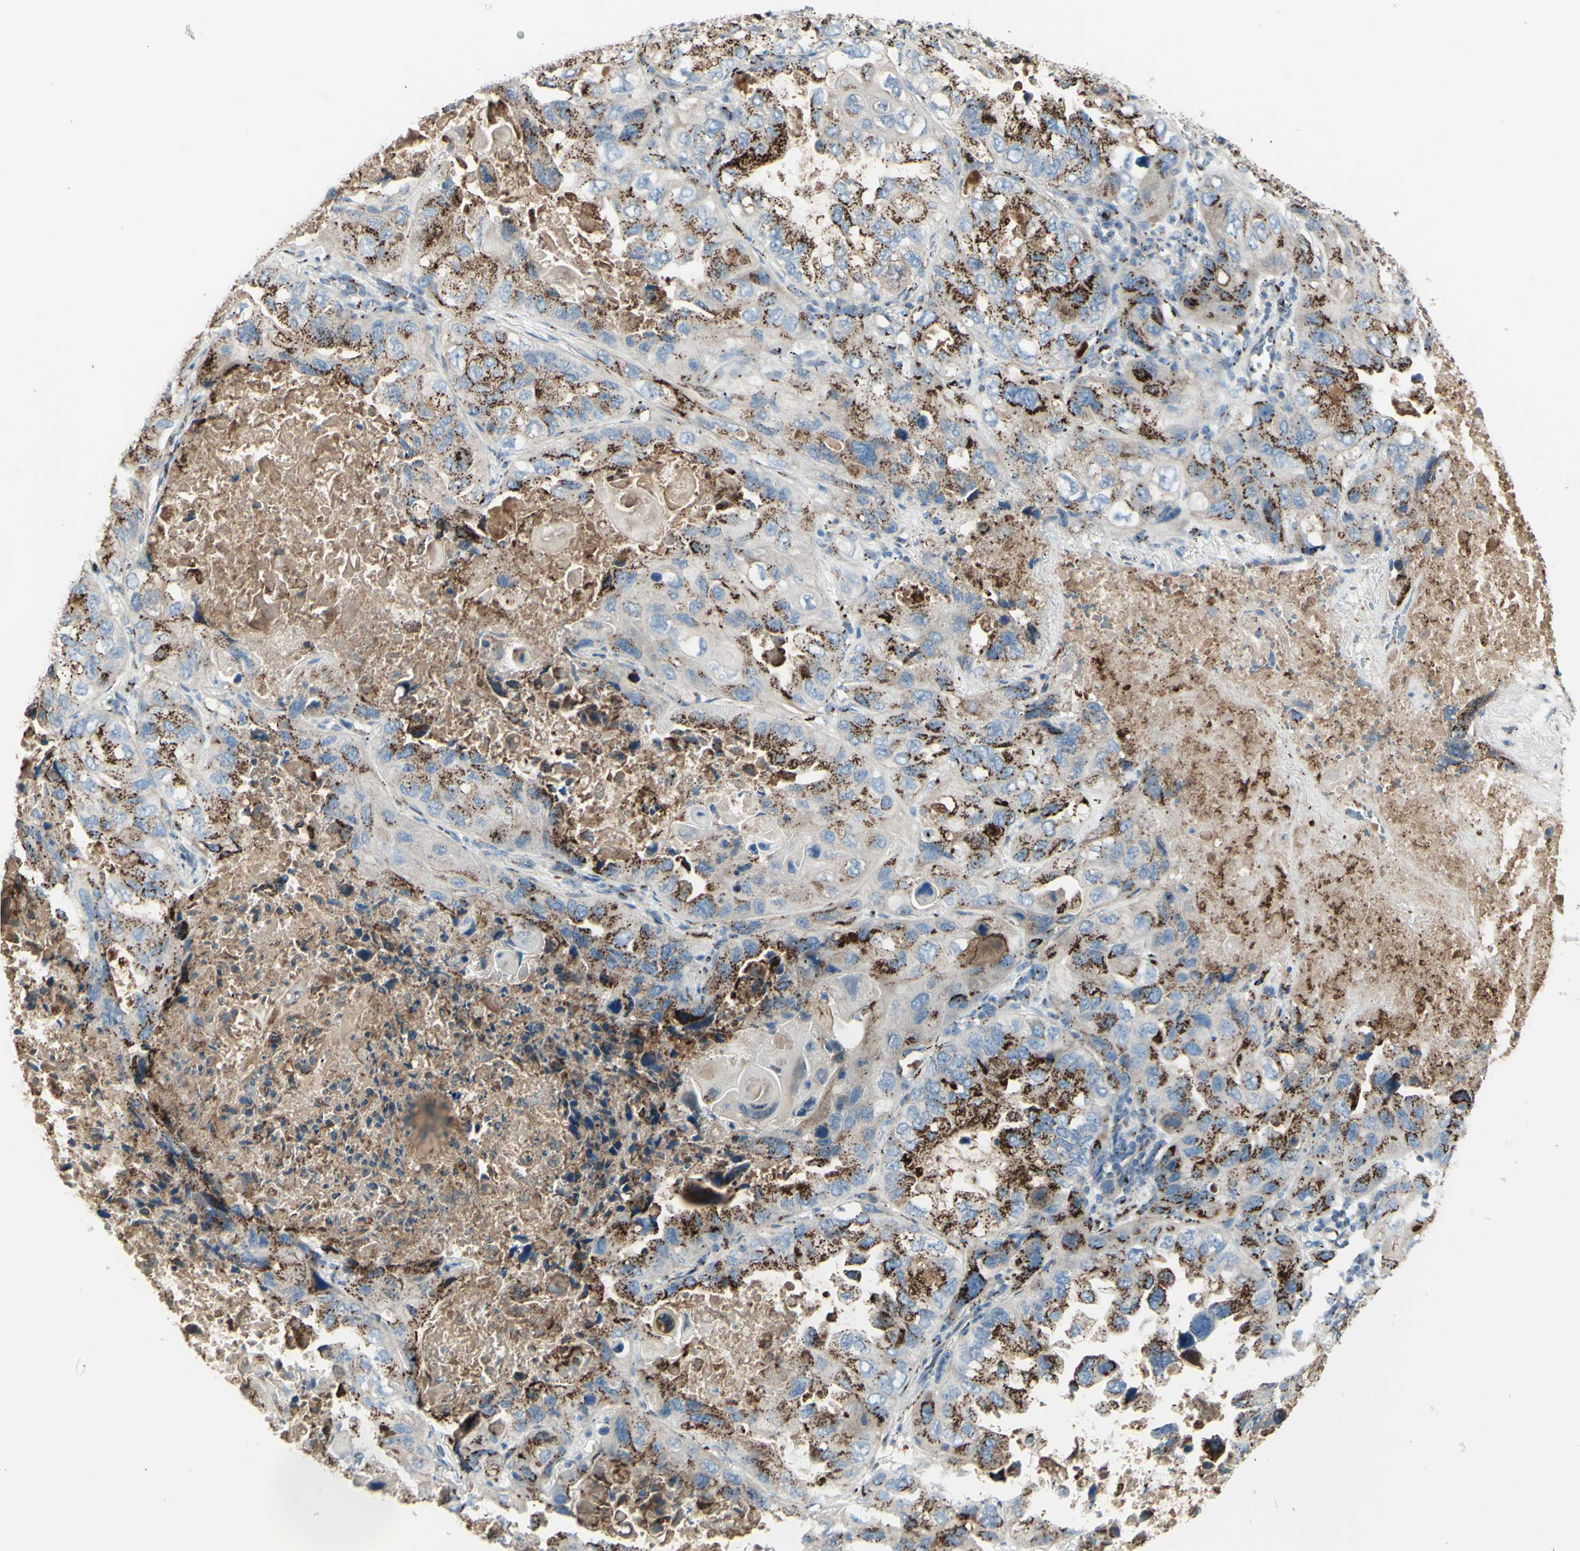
{"staining": {"intensity": "strong", "quantity": ">75%", "location": "cytoplasmic/membranous"}, "tissue": "lung cancer", "cell_type": "Tumor cells", "image_type": "cancer", "snomed": [{"axis": "morphology", "description": "Squamous cell carcinoma, NOS"}, {"axis": "topography", "description": "Lung"}], "caption": "IHC of human lung squamous cell carcinoma demonstrates high levels of strong cytoplasmic/membranous staining in about >75% of tumor cells. (DAB (3,3'-diaminobenzidine) IHC with brightfield microscopy, high magnification).", "gene": "B4GALT1", "patient": {"sex": "female", "age": 73}}